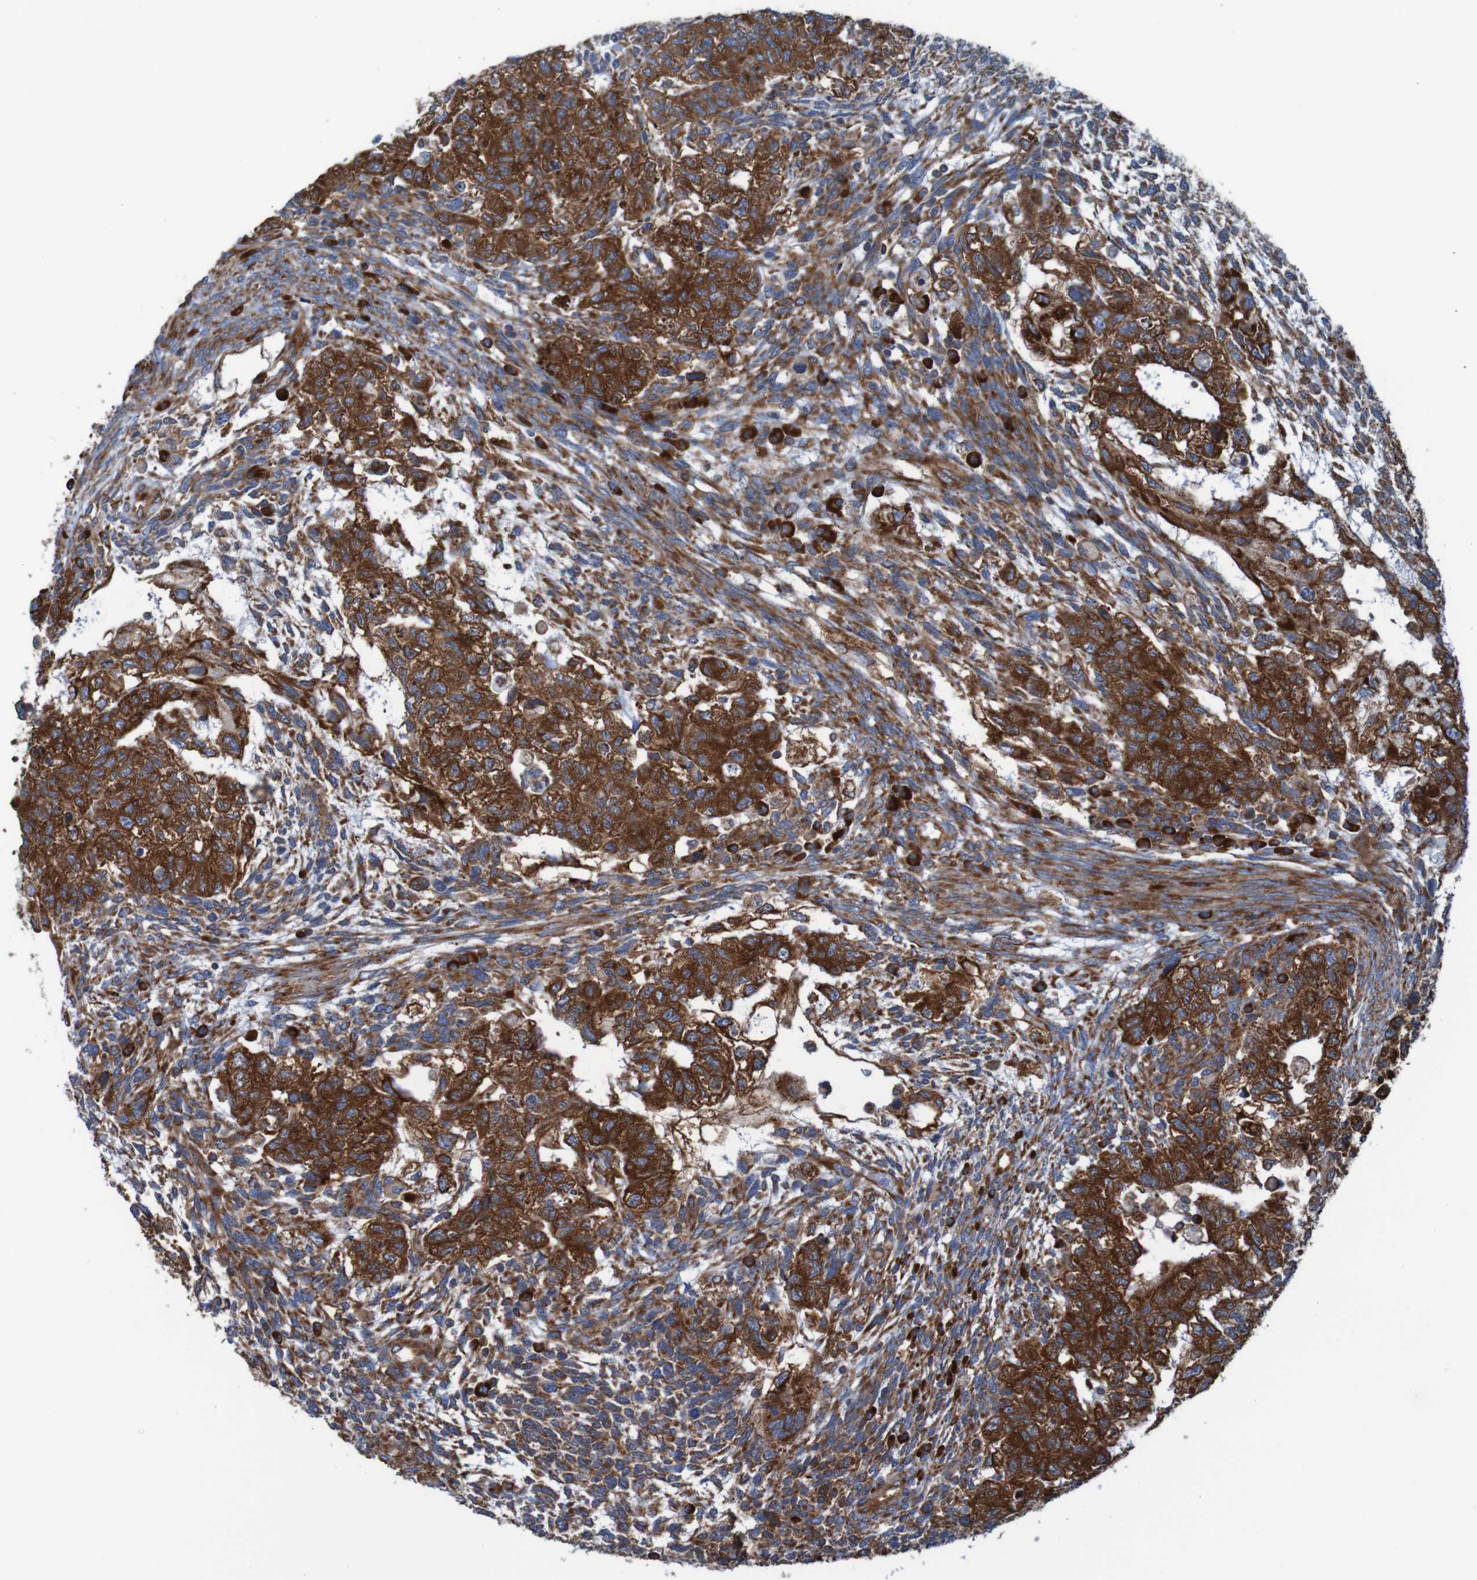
{"staining": {"intensity": "strong", "quantity": ">75%", "location": "cytoplasmic/membranous"}, "tissue": "testis cancer", "cell_type": "Tumor cells", "image_type": "cancer", "snomed": [{"axis": "morphology", "description": "Normal tissue, NOS"}, {"axis": "morphology", "description": "Carcinoma, Embryonal, NOS"}, {"axis": "topography", "description": "Testis"}], "caption": "Immunohistochemistry (IHC) micrograph of testis cancer stained for a protein (brown), which displays high levels of strong cytoplasmic/membranous positivity in approximately >75% of tumor cells.", "gene": "RPL10", "patient": {"sex": "male", "age": 36}}